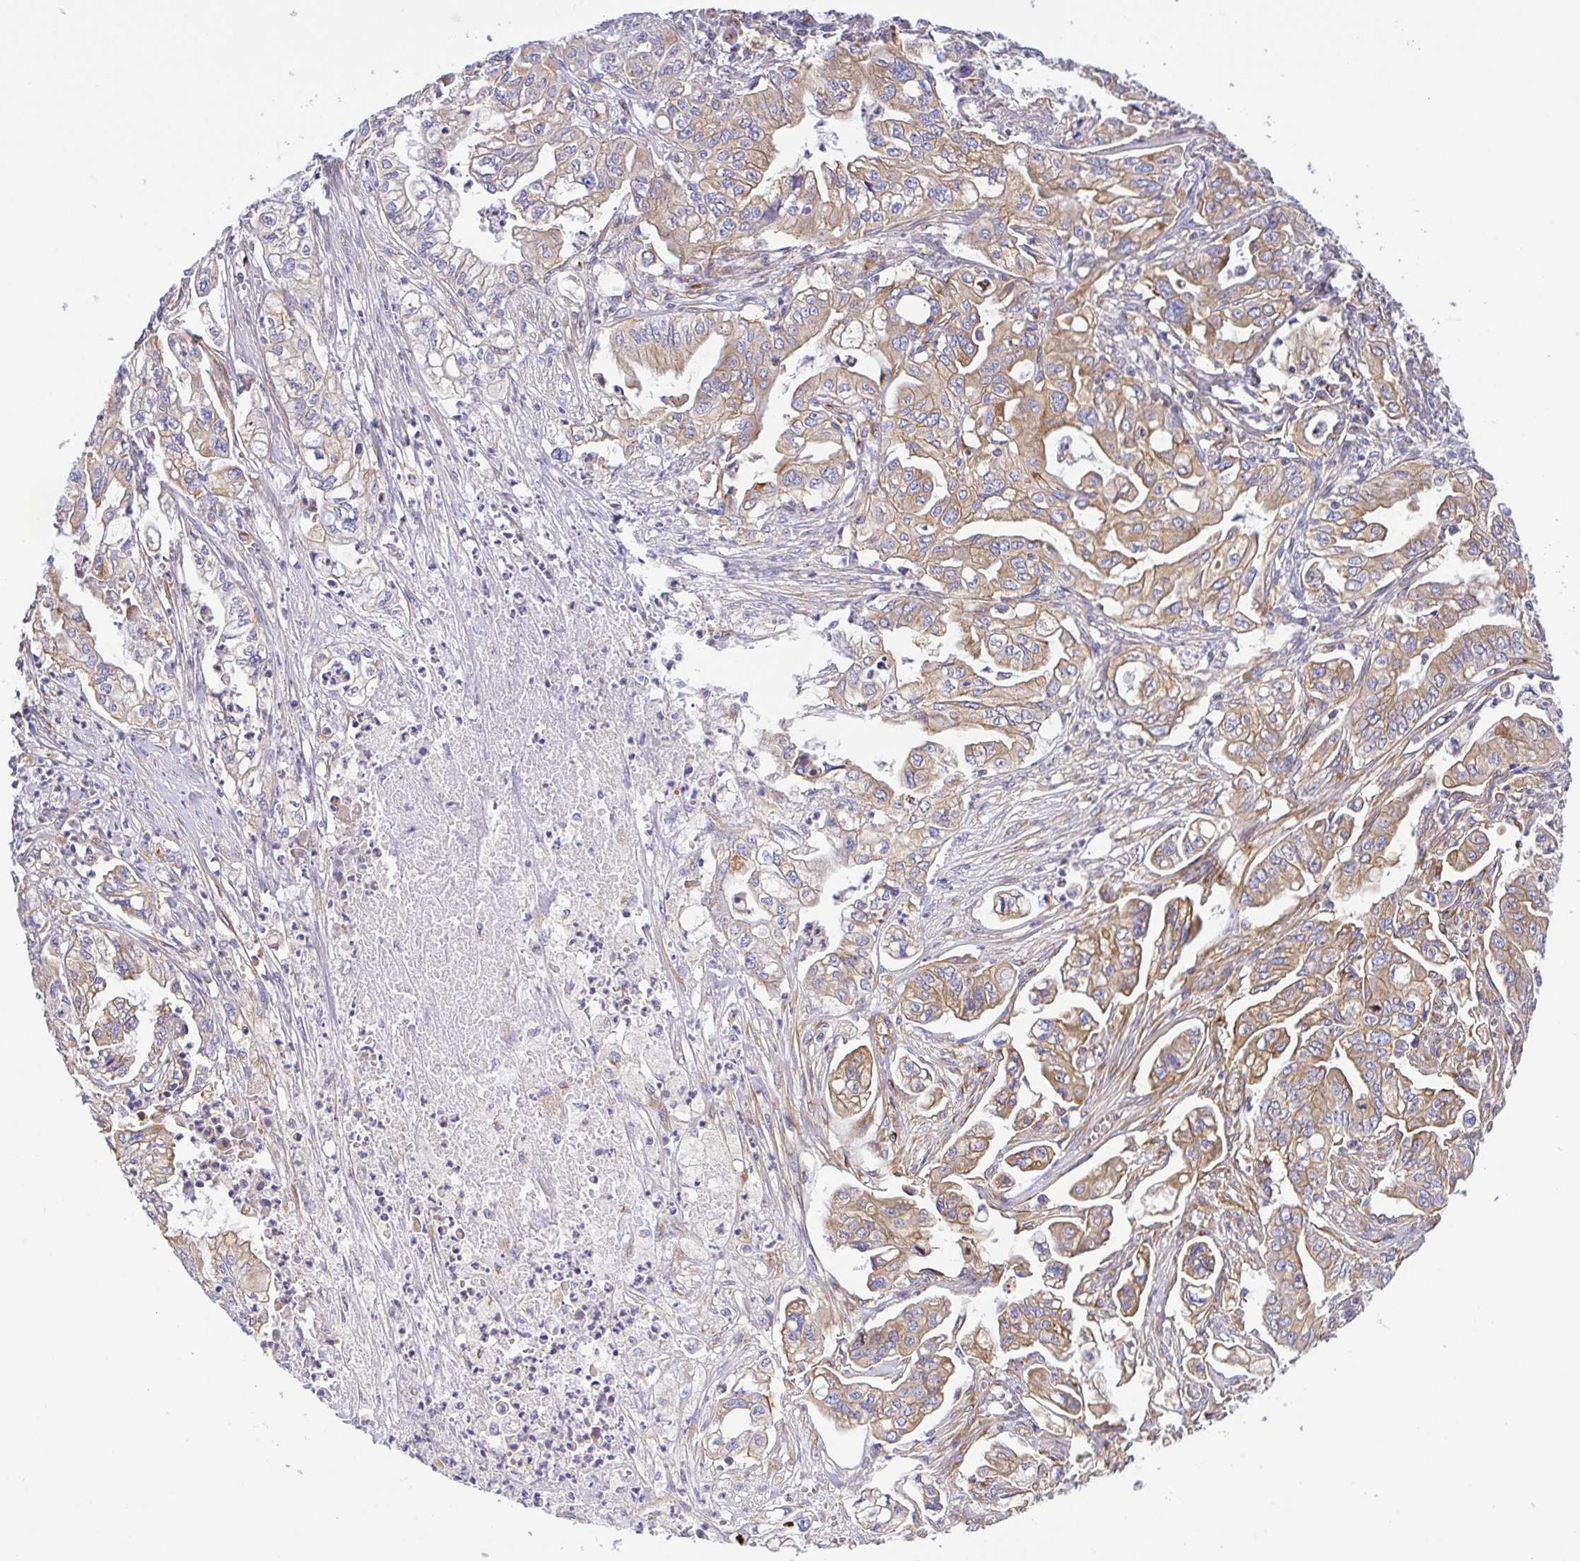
{"staining": {"intensity": "weak", "quantity": ">75%", "location": "cytoplasmic/membranous"}, "tissue": "pancreatic cancer", "cell_type": "Tumor cells", "image_type": "cancer", "snomed": [{"axis": "morphology", "description": "Adenocarcinoma, NOS"}, {"axis": "topography", "description": "Pancreas"}], "caption": "IHC micrograph of neoplastic tissue: human pancreatic adenocarcinoma stained using IHC reveals low levels of weak protein expression localized specifically in the cytoplasmic/membranous of tumor cells, appearing as a cytoplasmic/membranous brown color.", "gene": "KIF5B", "patient": {"sex": "male", "age": 68}}